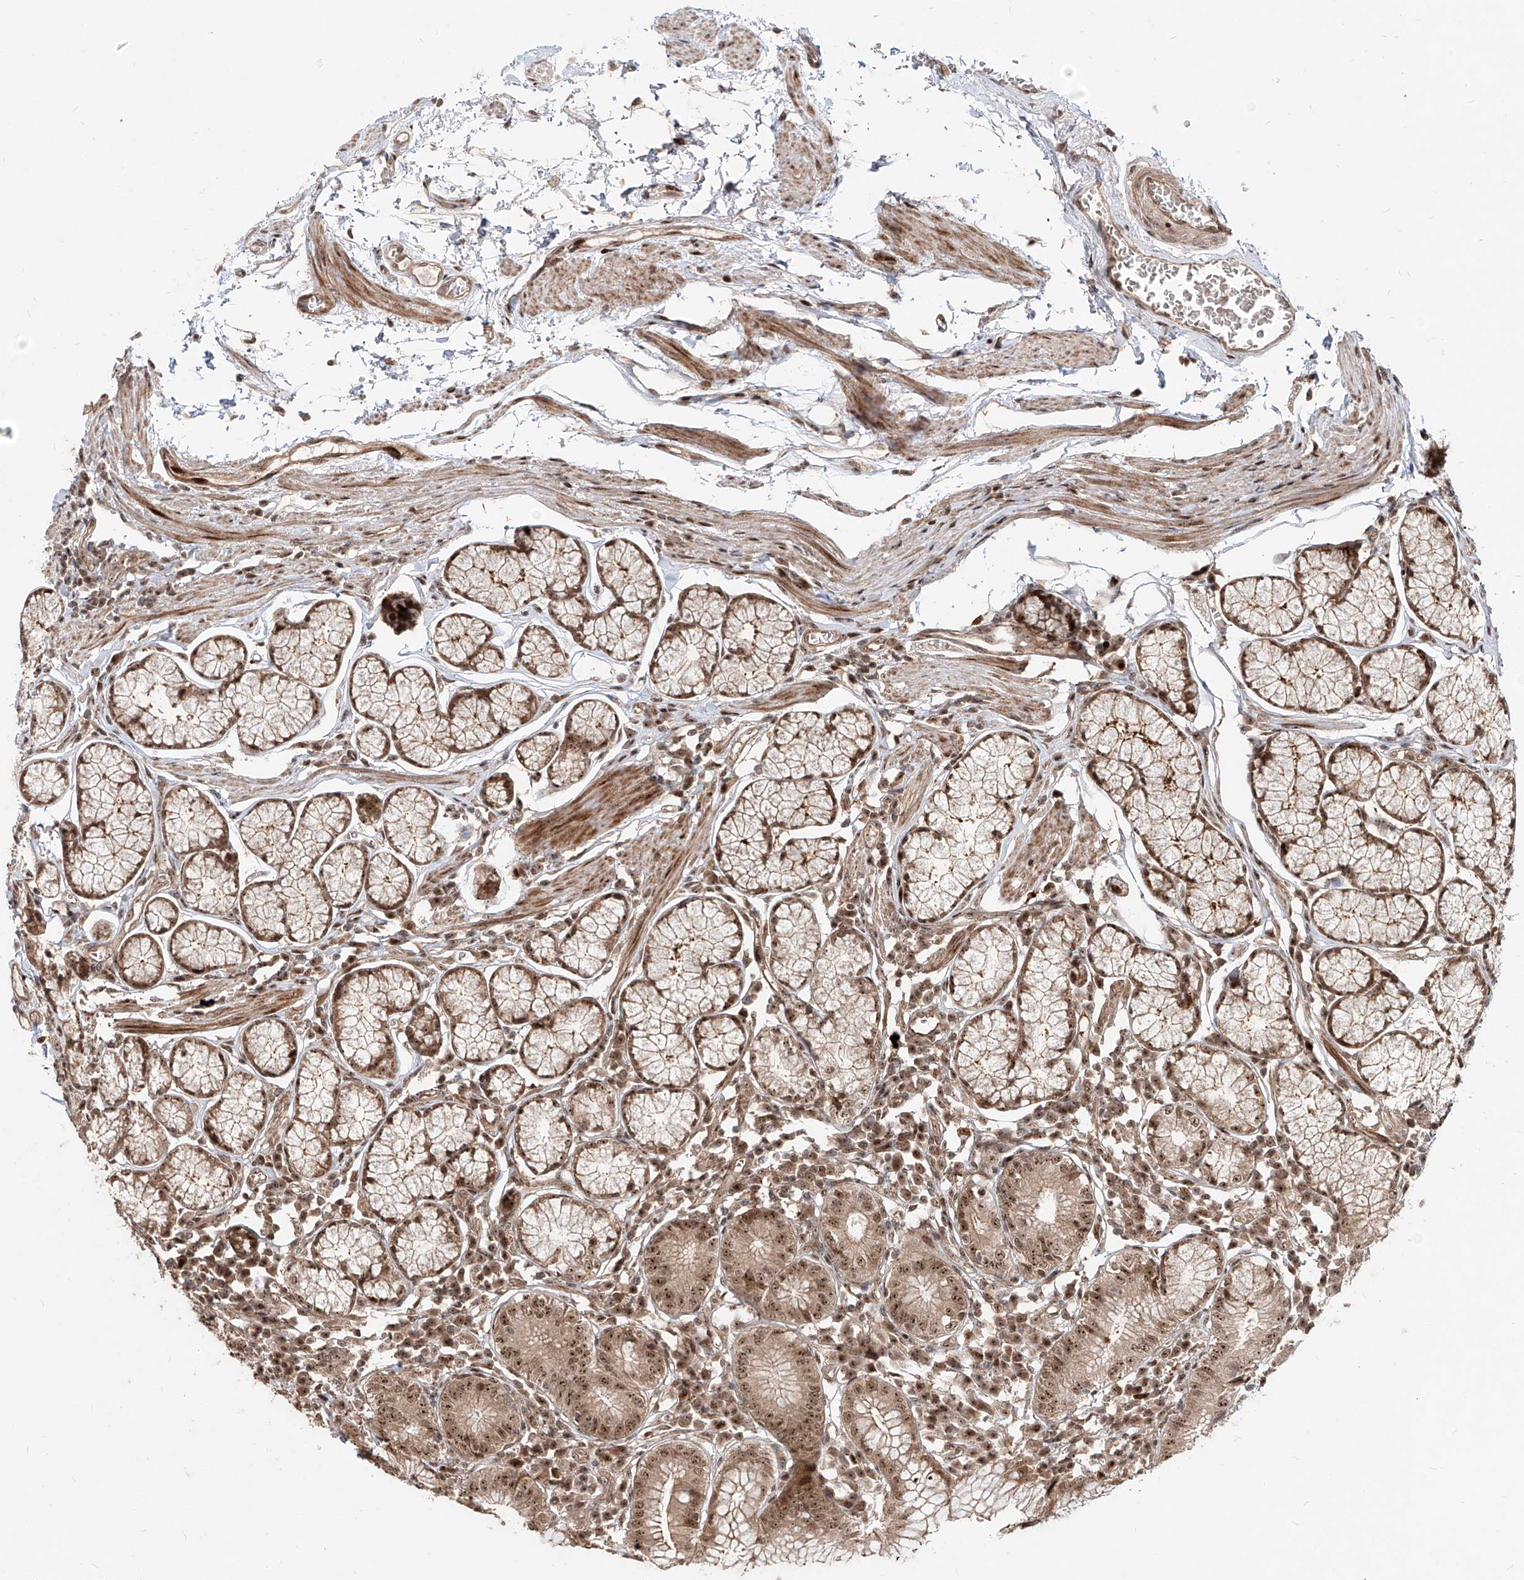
{"staining": {"intensity": "moderate", "quantity": ">75%", "location": "cytoplasmic/membranous,nuclear"}, "tissue": "stomach", "cell_type": "Glandular cells", "image_type": "normal", "snomed": [{"axis": "morphology", "description": "Normal tissue, NOS"}, {"axis": "topography", "description": "Stomach"}], "caption": "A histopathology image of human stomach stained for a protein shows moderate cytoplasmic/membranous,nuclear brown staining in glandular cells.", "gene": "ZNF710", "patient": {"sex": "male", "age": 55}}